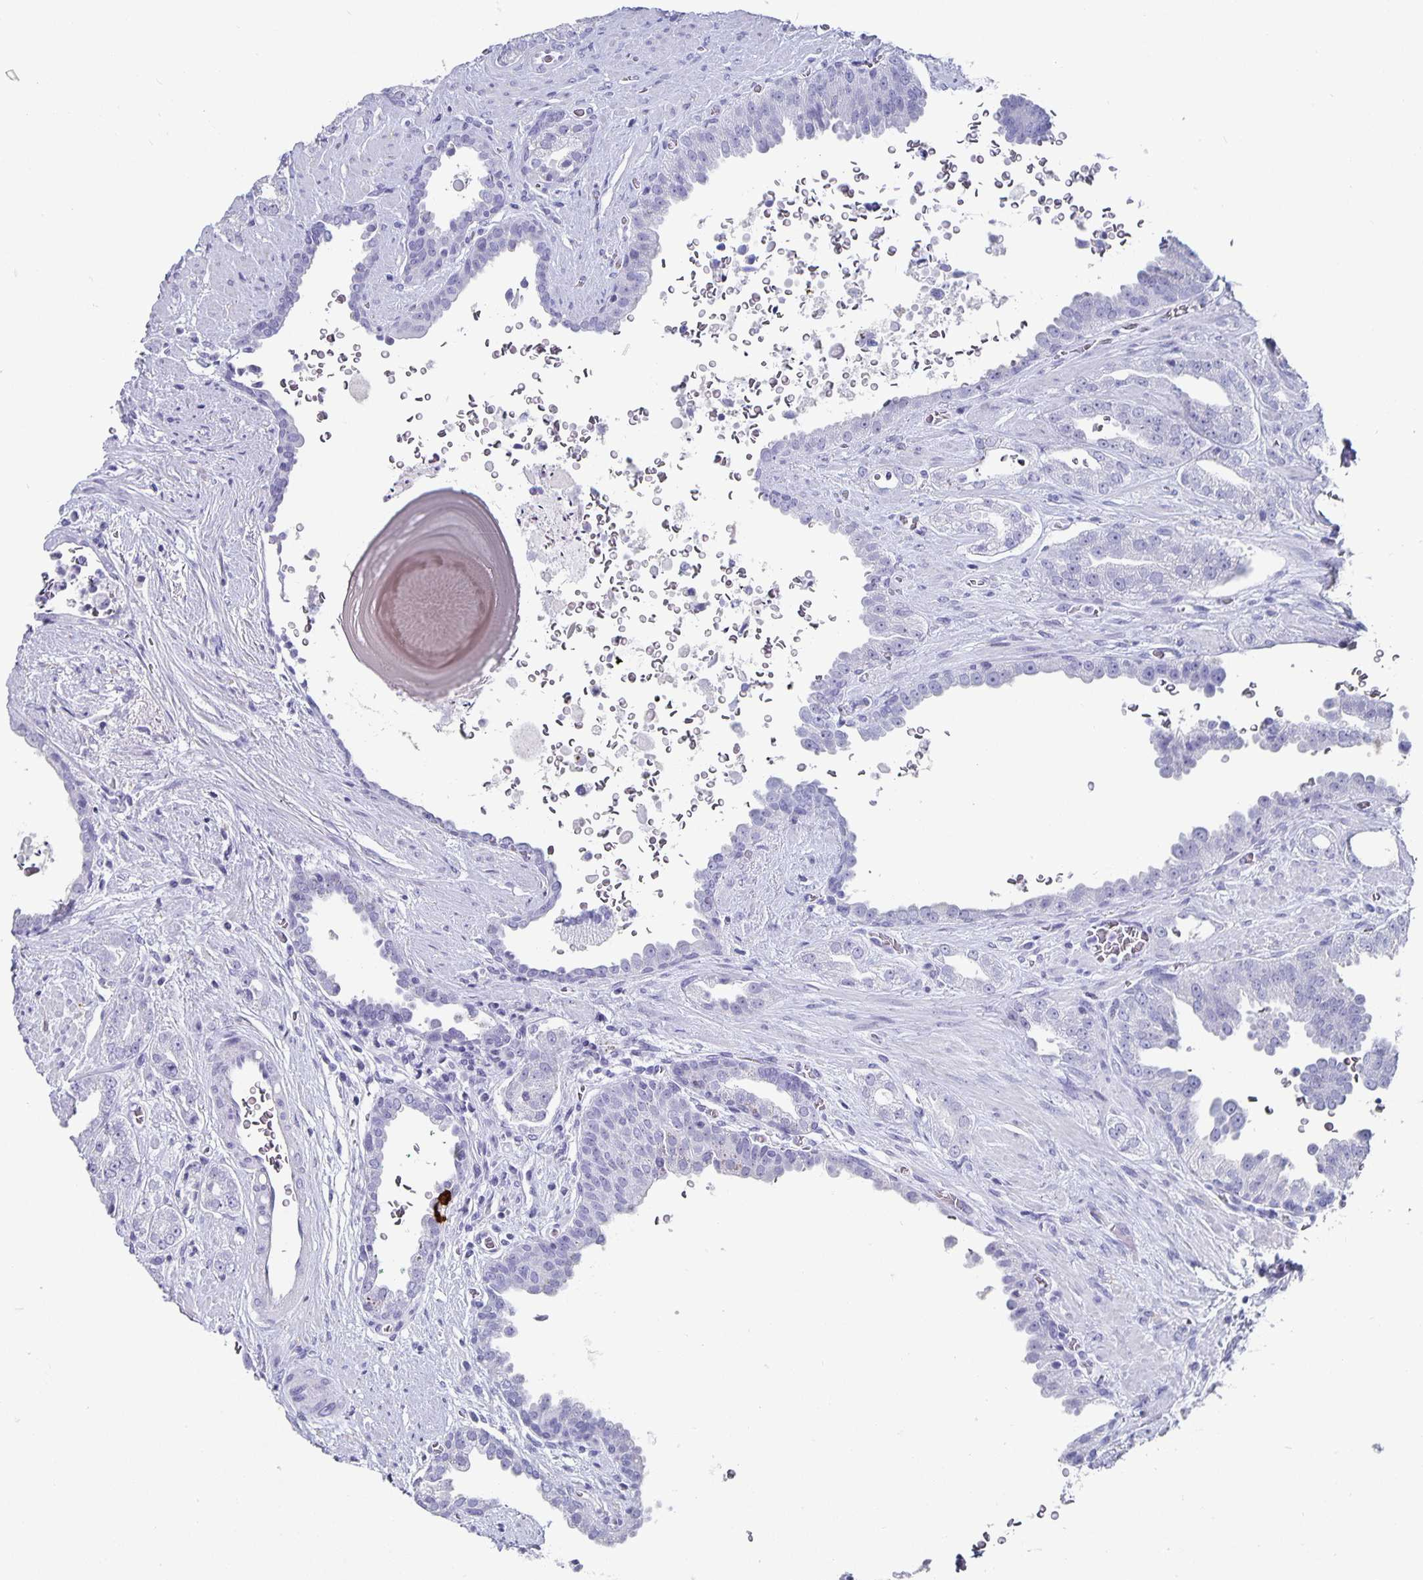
{"staining": {"intensity": "negative", "quantity": "none", "location": "none"}, "tissue": "prostate cancer", "cell_type": "Tumor cells", "image_type": "cancer", "snomed": [{"axis": "morphology", "description": "Adenocarcinoma, Low grade"}, {"axis": "topography", "description": "Prostate"}], "caption": "Human prostate low-grade adenocarcinoma stained for a protein using immunohistochemistry demonstrates no staining in tumor cells.", "gene": "CHGA", "patient": {"sex": "male", "age": 67}}